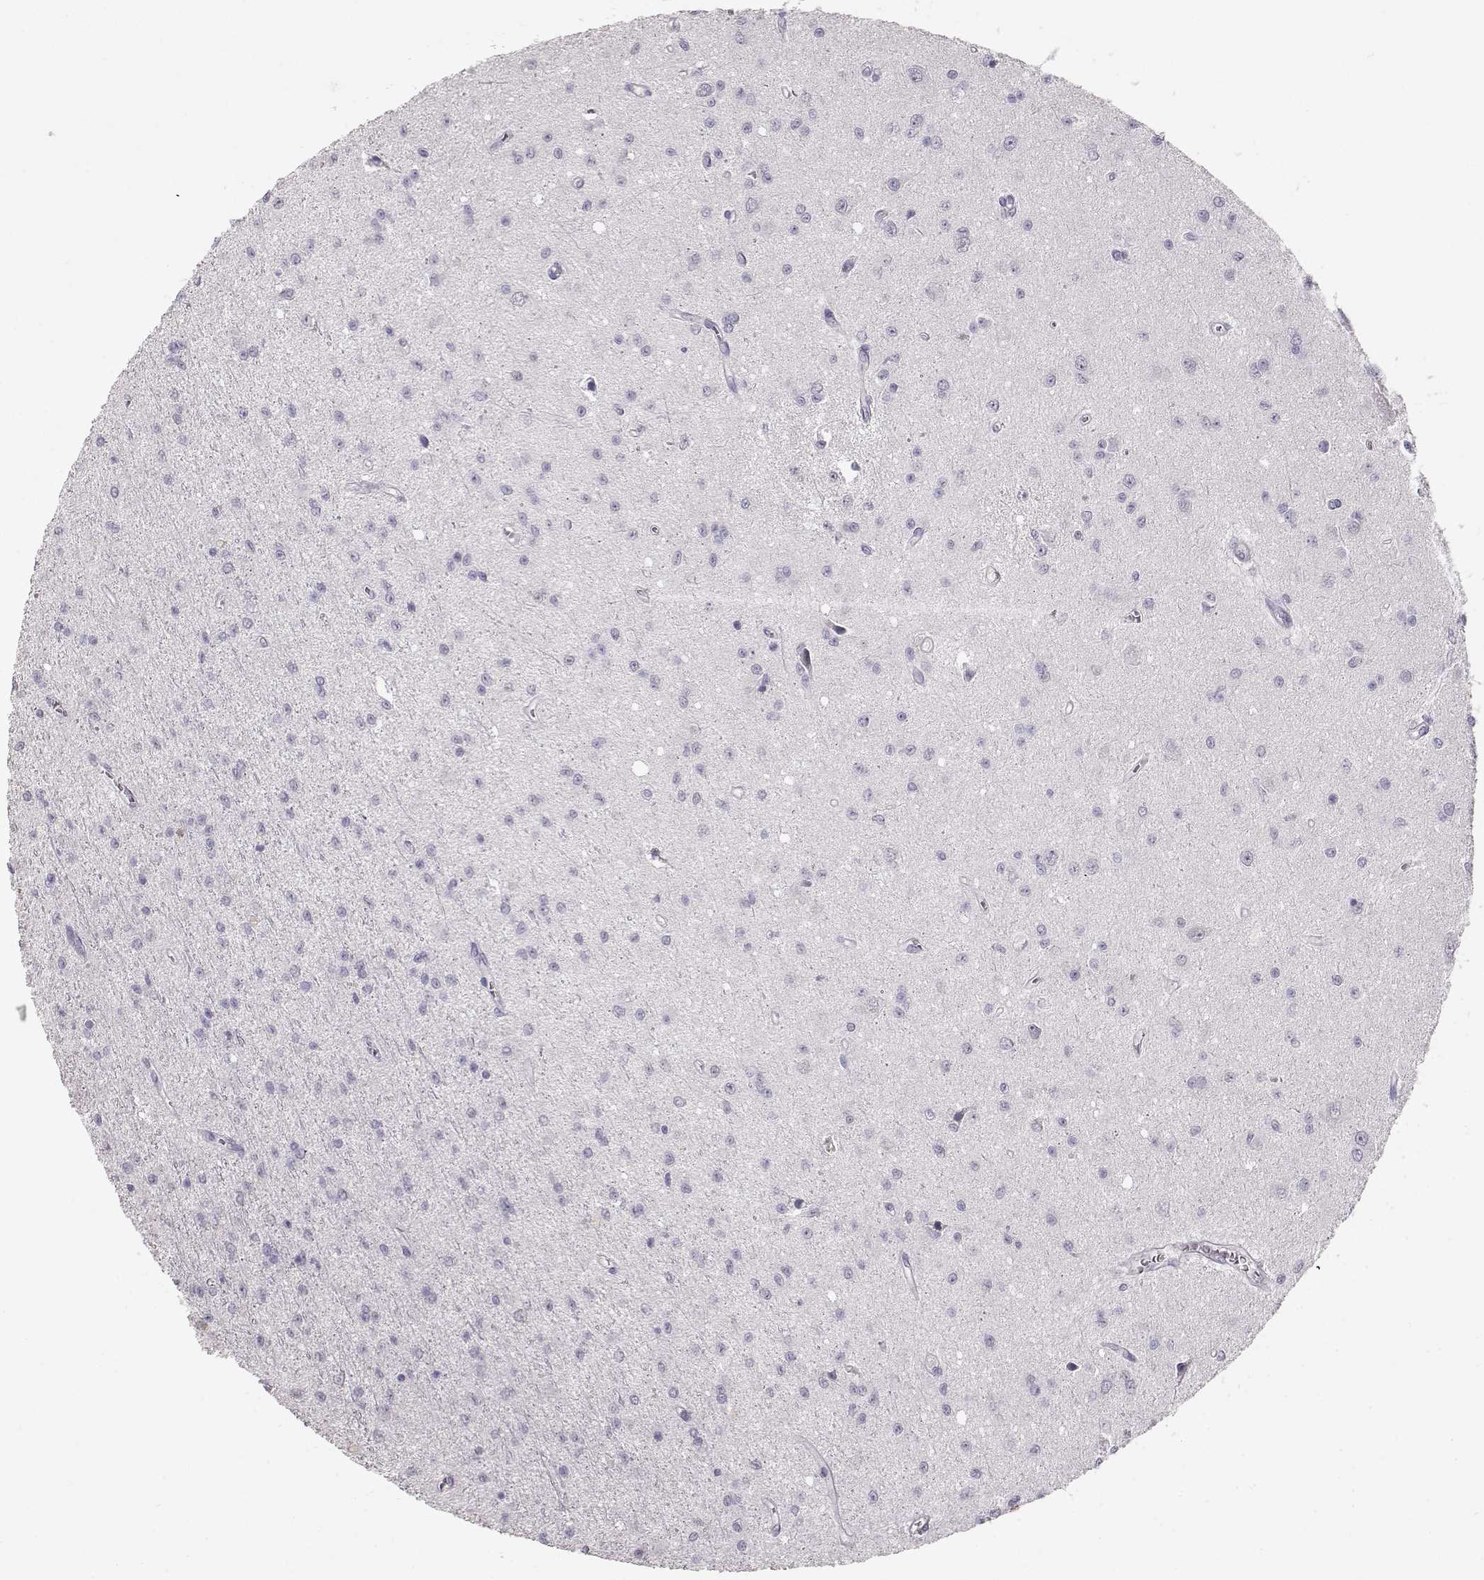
{"staining": {"intensity": "negative", "quantity": "none", "location": "none"}, "tissue": "glioma", "cell_type": "Tumor cells", "image_type": "cancer", "snomed": [{"axis": "morphology", "description": "Glioma, malignant, Low grade"}, {"axis": "topography", "description": "Brain"}], "caption": "A histopathology image of malignant low-grade glioma stained for a protein shows no brown staining in tumor cells.", "gene": "TKTL1", "patient": {"sex": "female", "age": 45}}